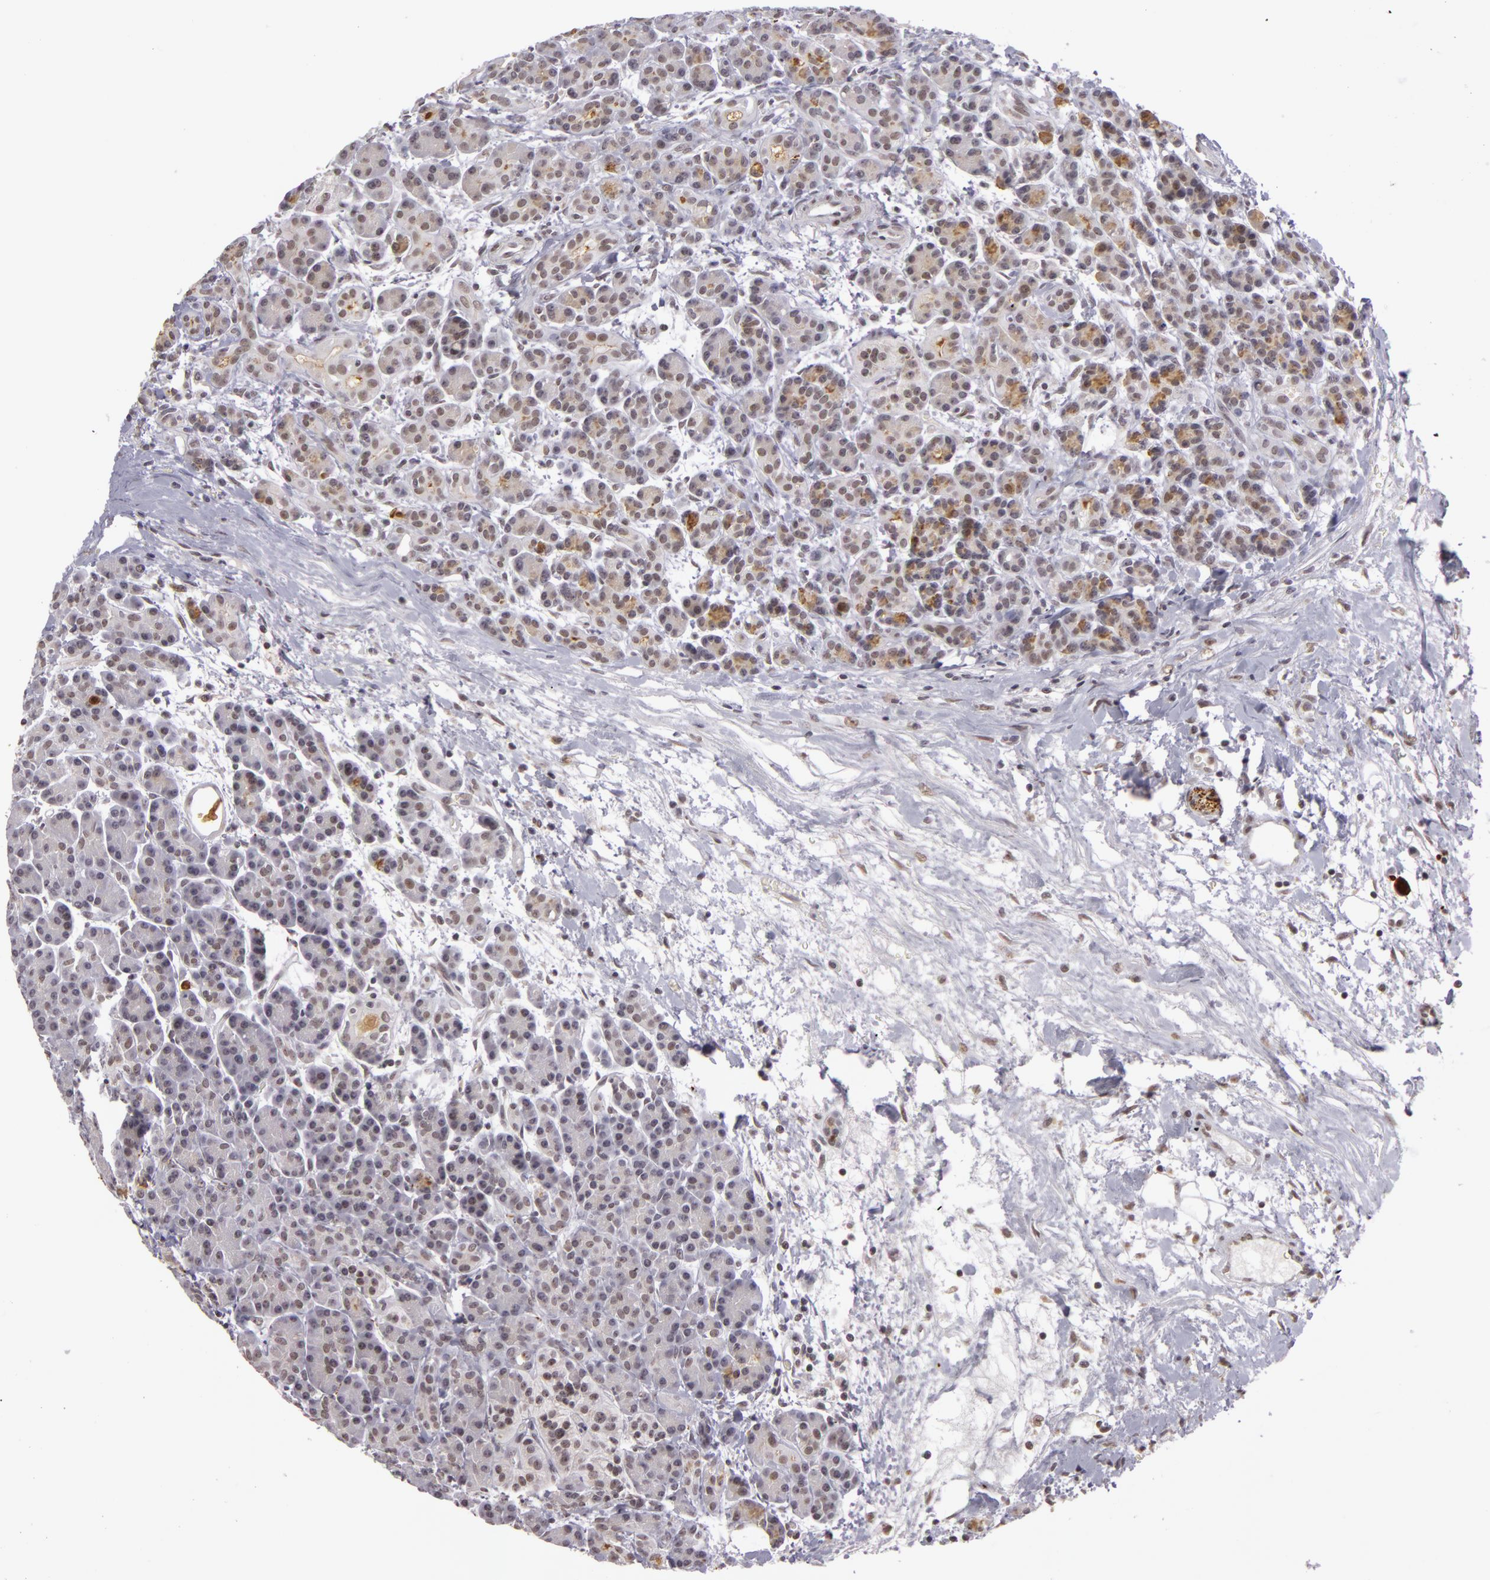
{"staining": {"intensity": "moderate", "quantity": "<25%", "location": "cytoplasmic/membranous"}, "tissue": "pancreas", "cell_type": "Exocrine glandular cells", "image_type": "normal", "snomed": [{"axis": "morphology", "description": "Normal tissue, NOS"}, {"axis": "topography", "description": "Pancreas"}], "caption": "Approximately <25% of exocrine glandular cells in benign human pancreas demonstrate moderate cytoplasmic/membranous protein expression as visualized by brown immunohistochemical staining.", "gene": "RRP7A", "patient": {"sex": "female", "age": 77}}